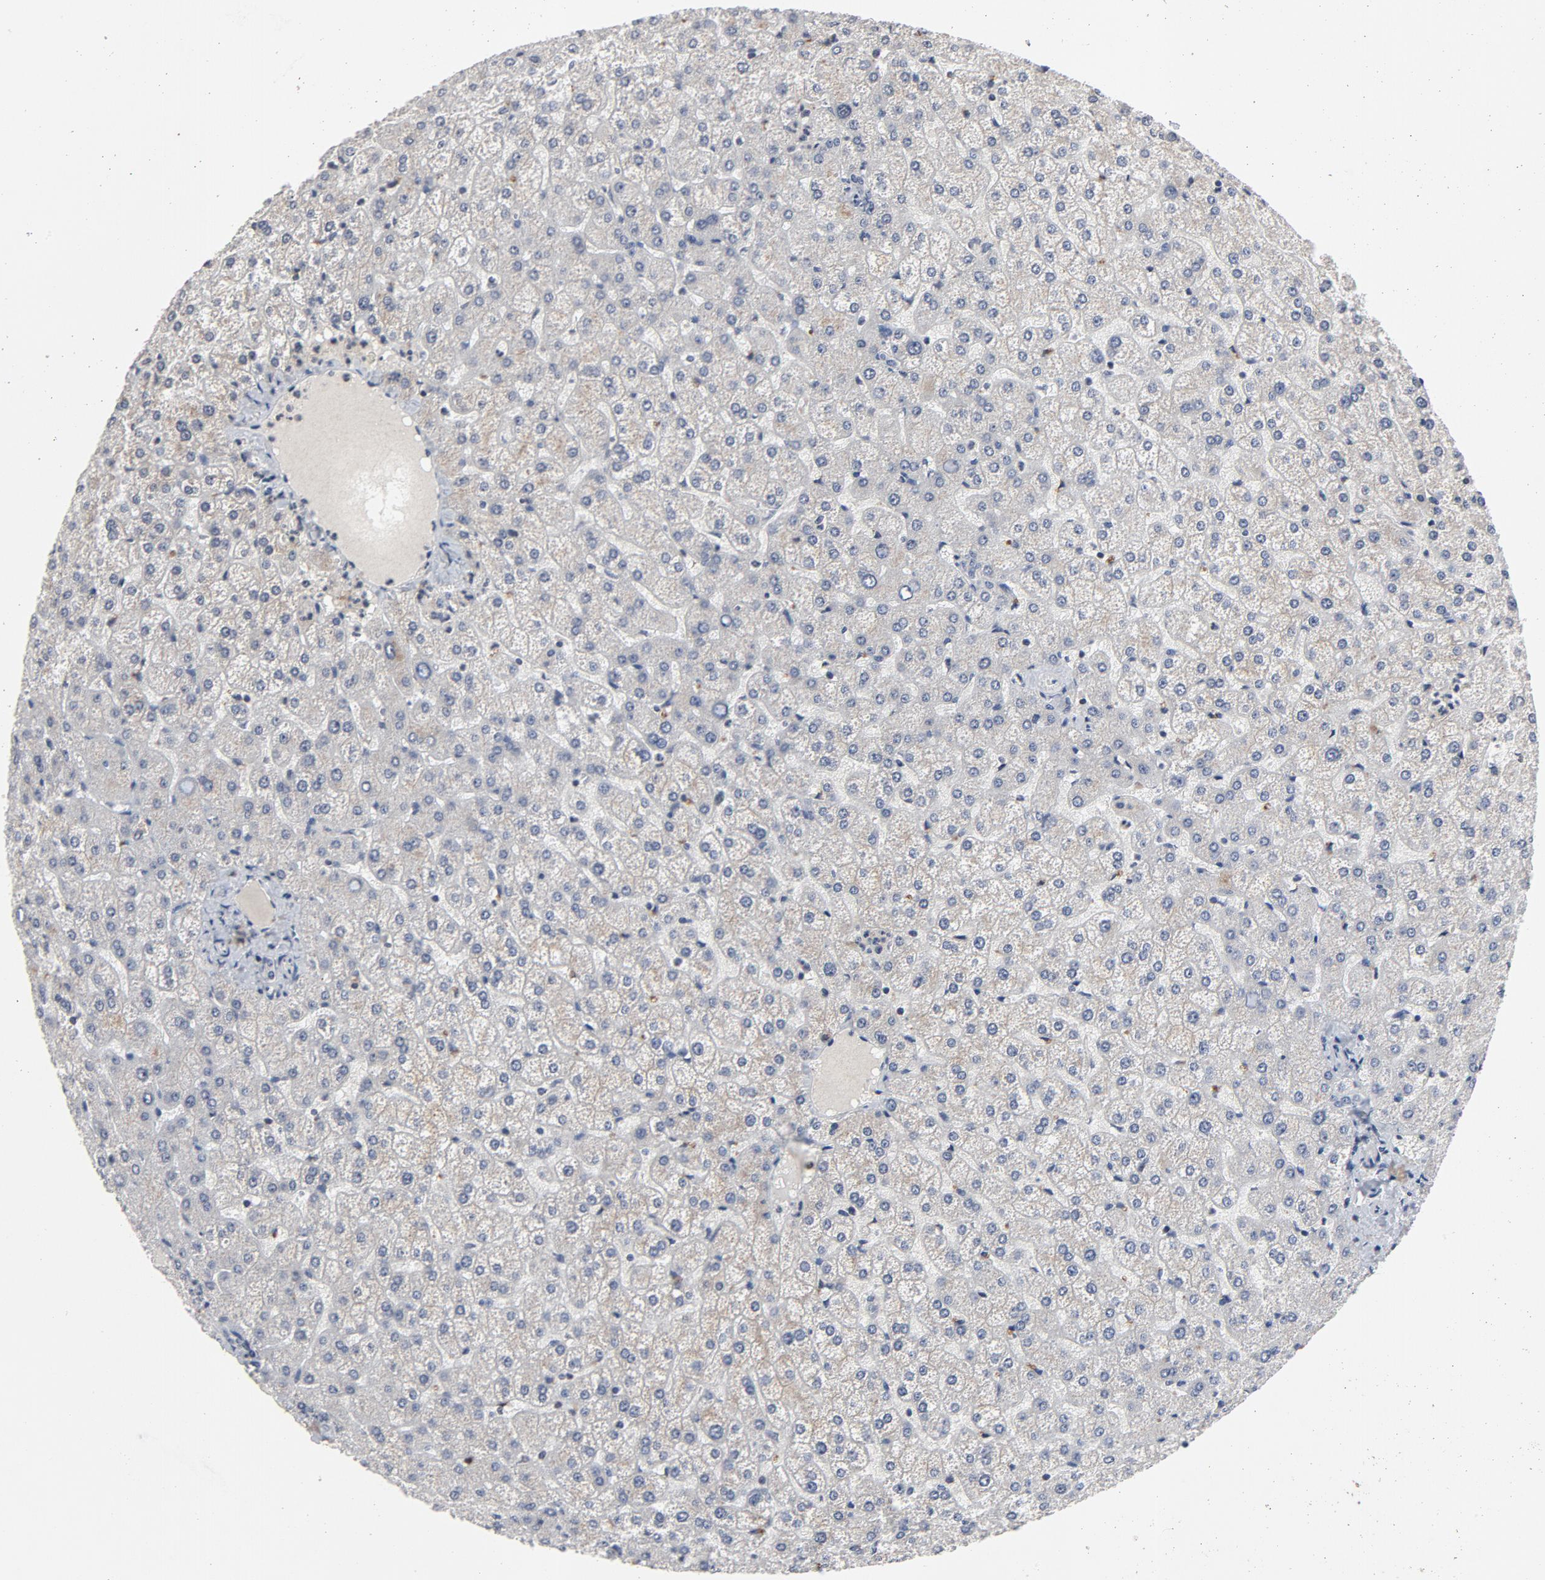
{"staining": {"intensity": "negative", "quantity": "none", "location": "none"}, "tissue": "liver", "cell_type": "Cholangiocytes", "image_type": "normal", "snomed": [{"axis": "morphology", "description": "Normal tissue, NOS"}, {"axis": "topography", "description": "Liver"}], "caption": "Immunohistochemistry of benign liver reveals no expression in cholangiocytes.", "gene": "TCL1A", "patient": {"sex": "female", "age": 32}}